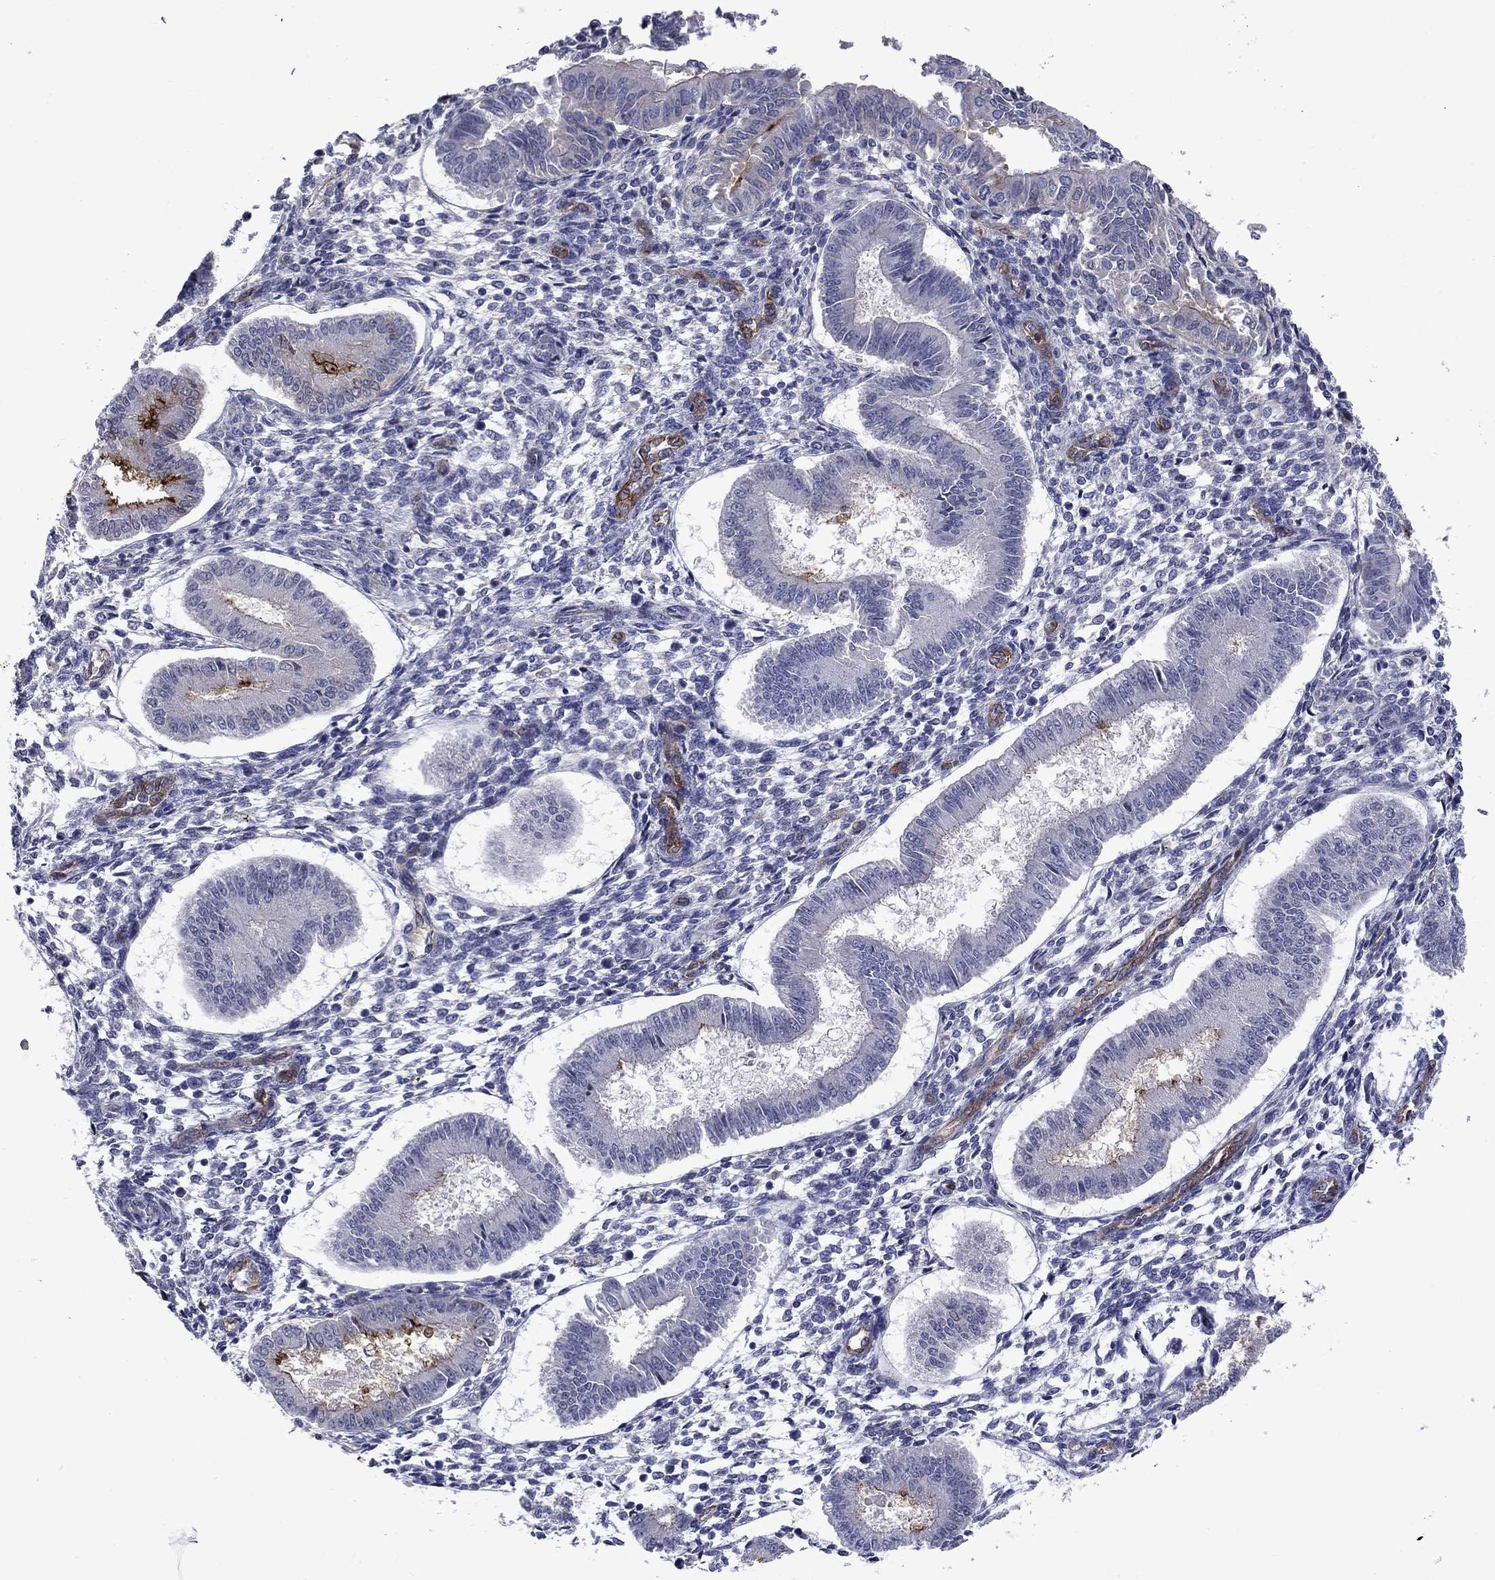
{"staining": {"intensity": "negative", "quantity": "none", "location": "none"}, "tissue": "endometrium", "cell_type": "Cells in endometrial stroma", "image_type": "normal", "snomed": [{"axis": "morphology", "description": "Normal tissue, NOS"}, {"axis": "topography", "description": "Endometrium"}], "caption": "Cells in endometrial stroma show no significant protein staining in benign endometrium. (DAB immunohistochemistry (IHC), high magnification).", "gene": "SLC1A1", "patient": {"sex": "female", "age": 43}}